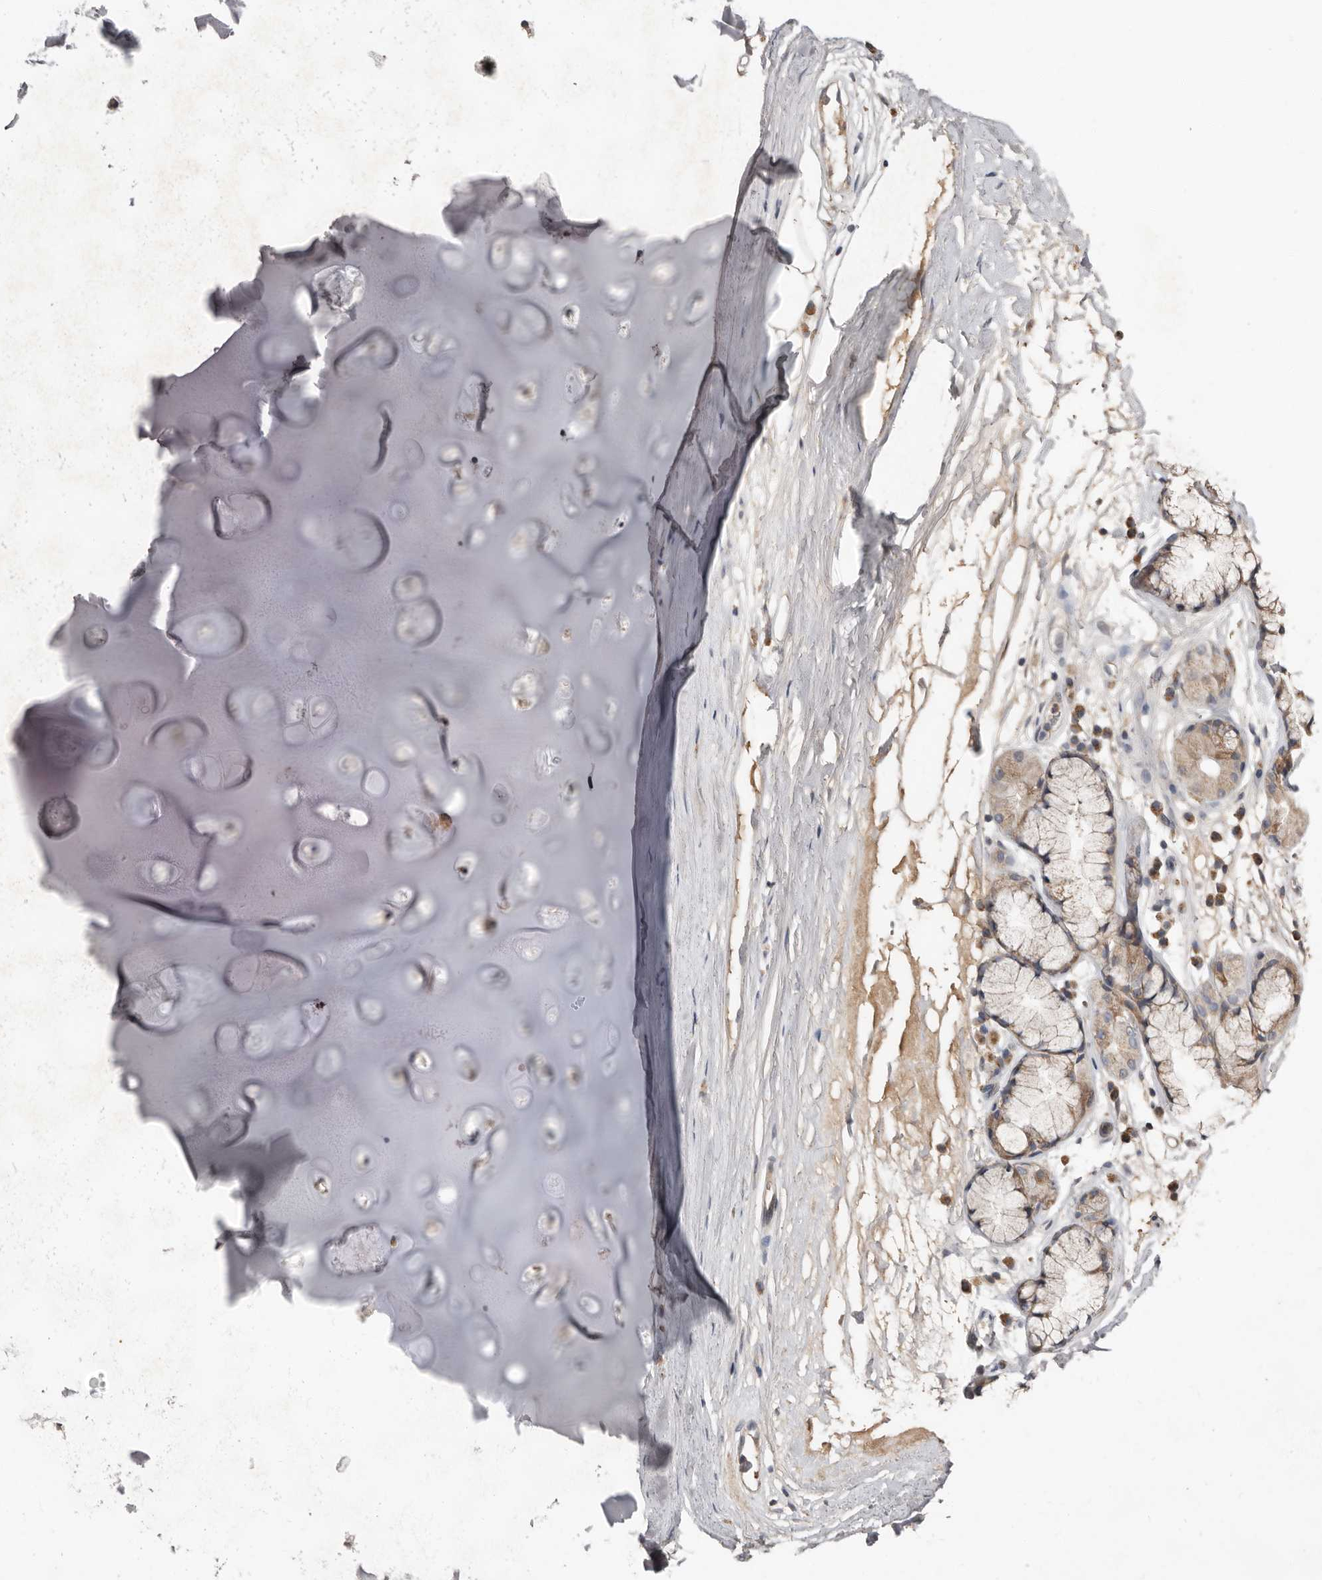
{"staining": {"intensity": "negative", "quantity": "none", "location": "none"}, "tissue": "adipose tissue", "cell_type": "Adipocytes", "image_type": "normal", "snomed": [{"axis": "morphology", "description": "Normal tissue, NOS"}, {"axis": "topography", "description": "Cartilage tissue"}], "caption": "Immunohistochemistry of normal adipose tissue reveals no expression in adipocytes.", "gene": "KIF26B", "patient": {"sex": "female", "age": 63}}